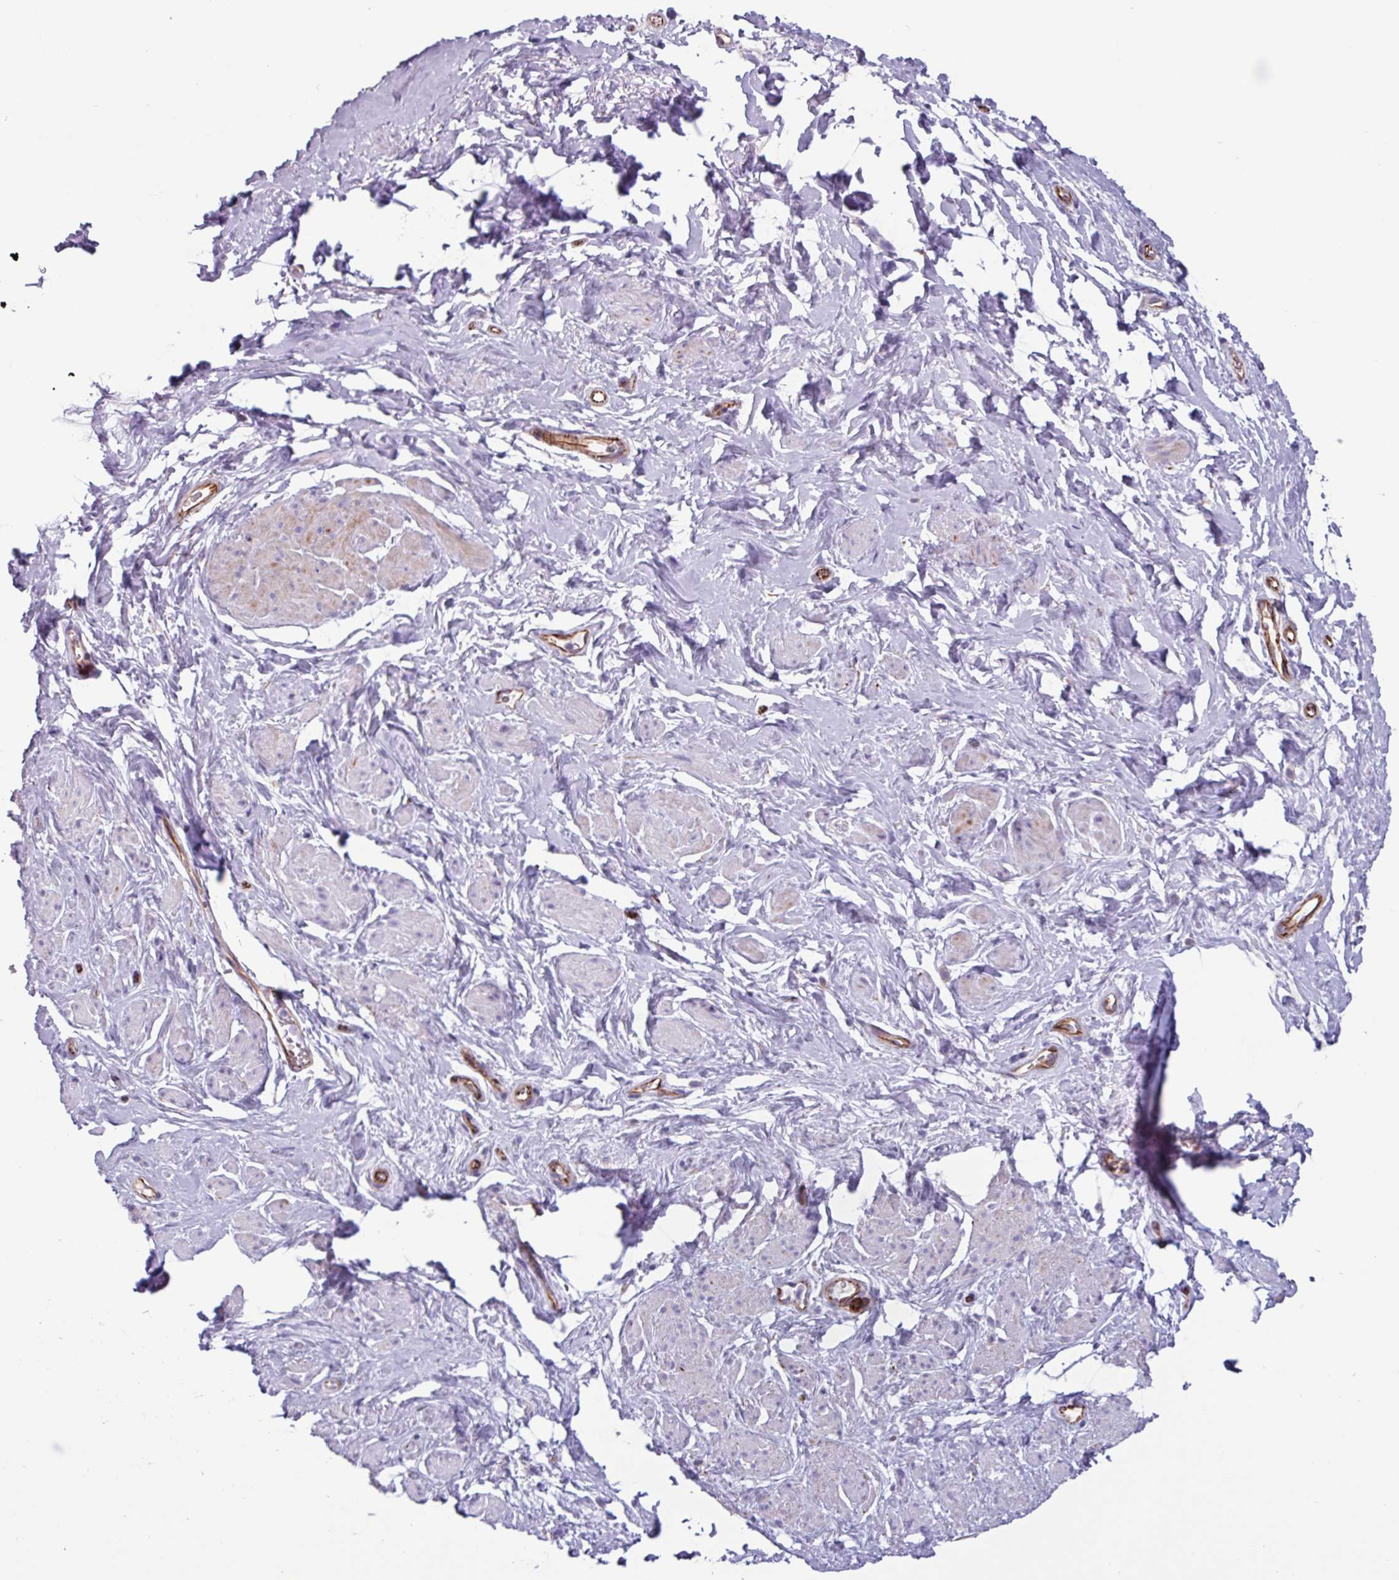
{"staining": {"intensity": "negative", "quantity": "none", "location": "none"}, "tissue": "smooth muscle", "cell_type": "Smooth muscle cells", "image_type": "normal", "snomed": [{"axis": "morphology", "description": "Normal tissue, NOS"}, {"axis": "topography", "description": "Smooth muscle"}, {"axis": "topography", "description": "Peripheral nerve tissue"}], "caption": "Immunohistochemical staining of unremarkable human smooth muscle shows no significant staining in smooth muscle cells. (DAB immunohistochemistry visualized using brightfield microscopy, high magnification).", "gene": "BTD", "patient": {"sex": "male", "age": 69}}